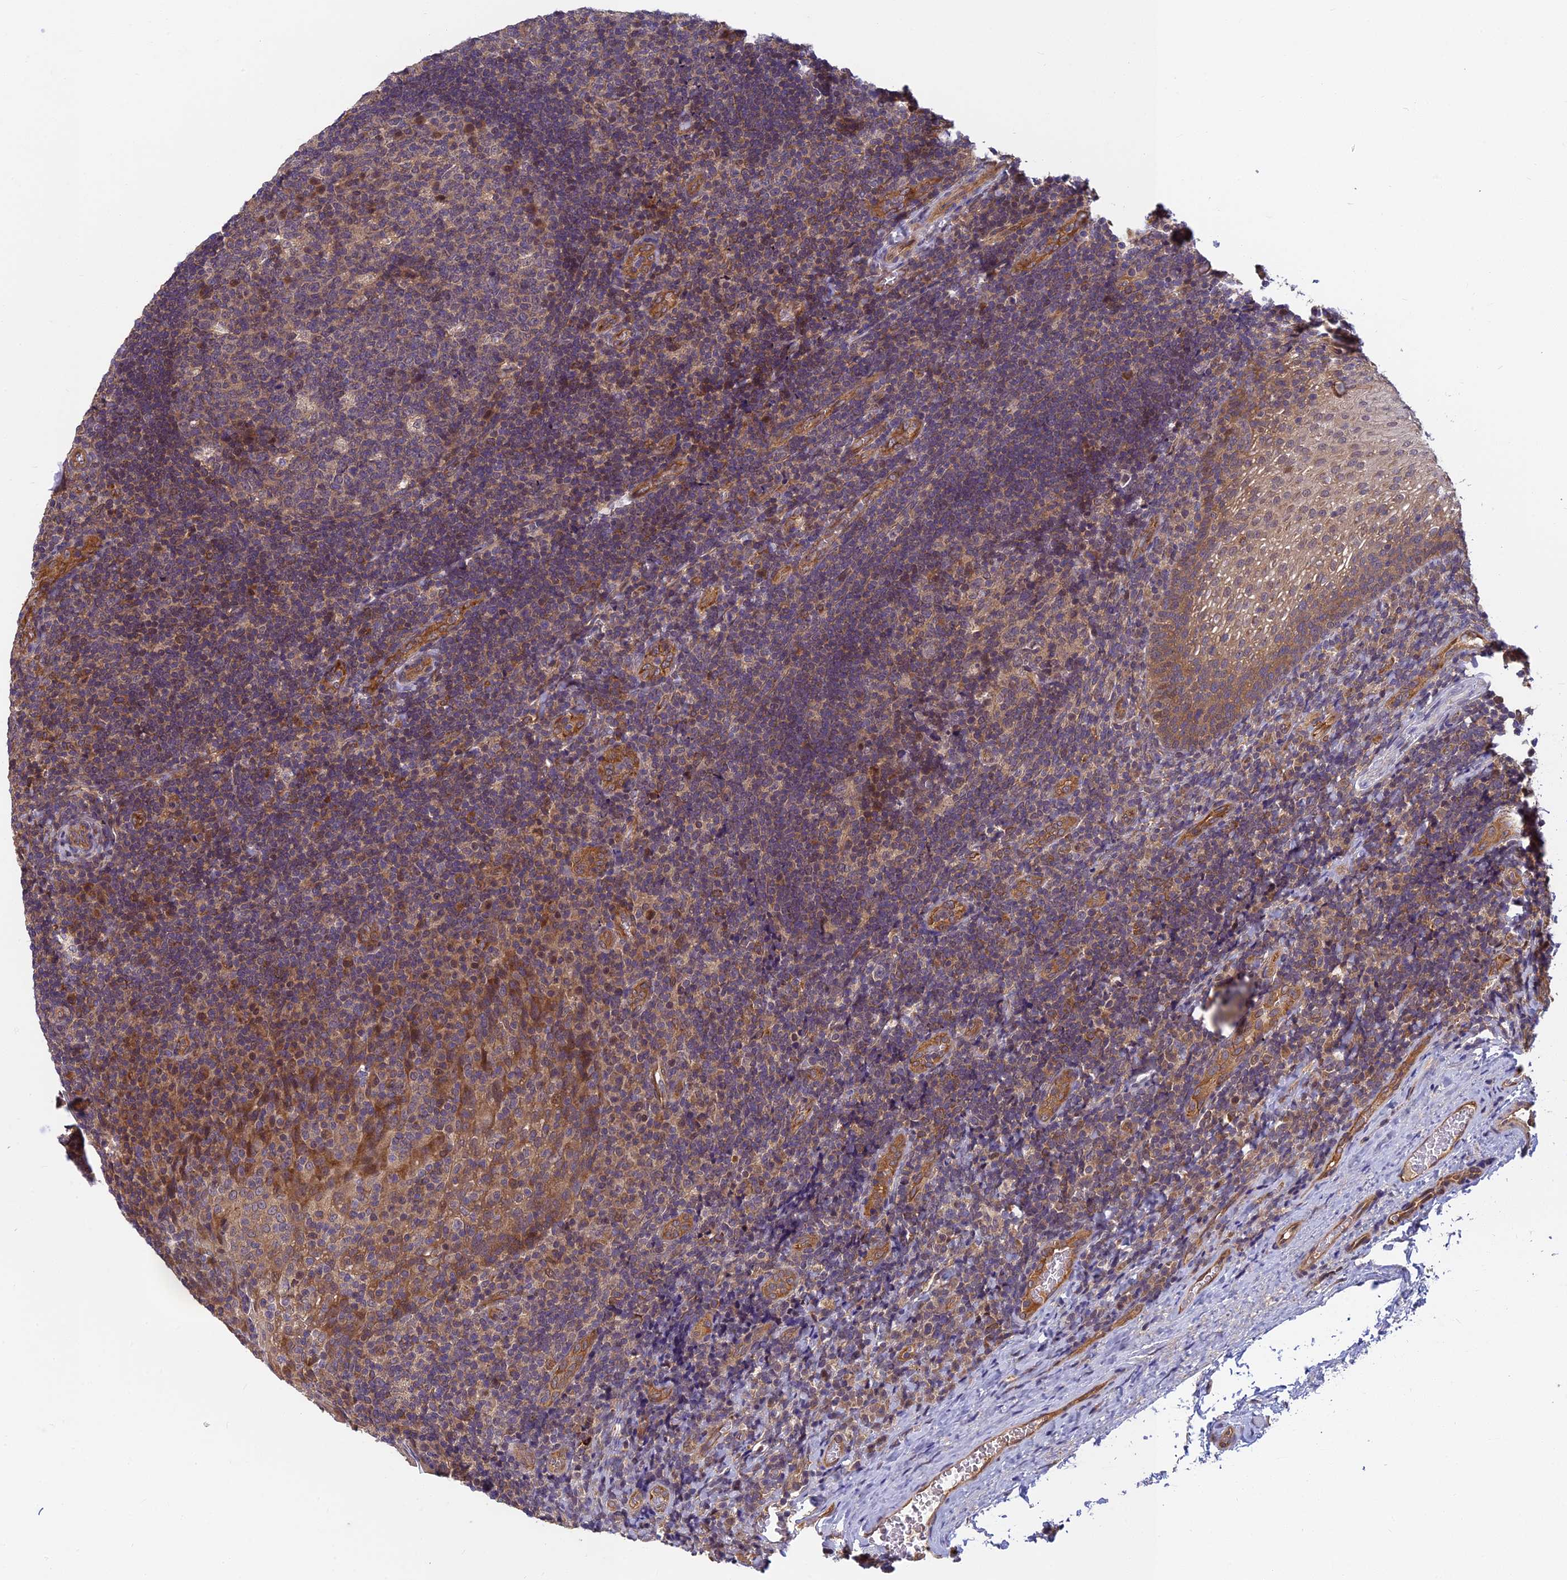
{"staining": {"intensity": "negative", "quantity": "none", "location": "none"}, "tissue": "tonsil", "cell_type": "Germinal center cells", "image_type": "normal", "snomed": [{"axis": "morphology", "description": "Normal tissue, NOS"}, {"axis": "topography", "description": "Tonsil"}], "caption": "Photomicrograph shows no significant protein positivity in germinal center cells of unremarkable tonsil.", "gene": "PIKFYVE", "patient": {"sex": "male", "age": 17}}